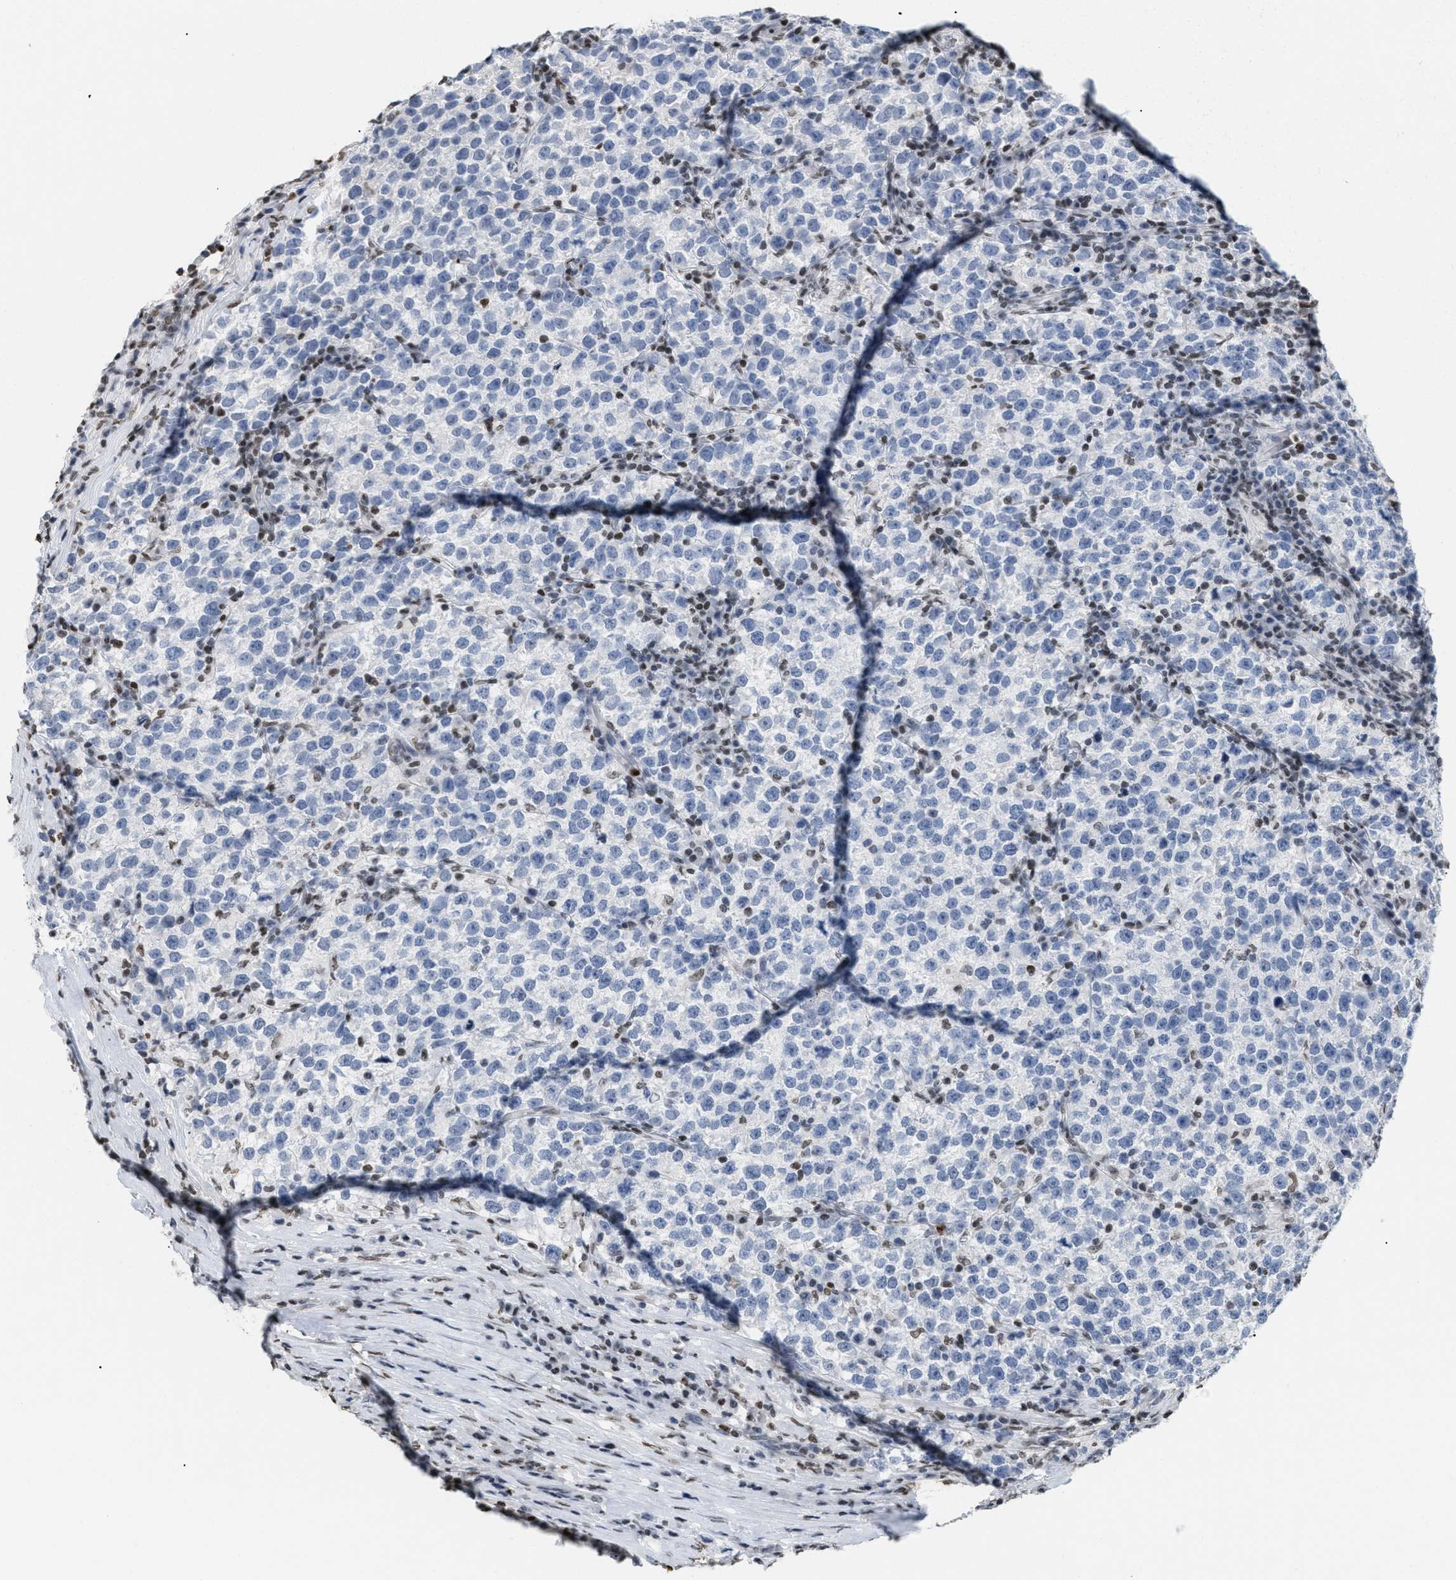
{"staining": {"intensity": "negative", "quantity": "none", "location": "none"}, "tissue": "testis cancer", "cell_type": "Tumor cells", "image_type": "cancer", "snomed": [{"axis": "morphology", "description": "Normal tissue, NOS"}, {"axis": "morphology", "description": "Seminoma, NOS"}, {"axis": "topography", "description": "Testis"}], "caption": "A photomicrograph of testis cancer stained for a protein reveals no brown staining in tumor cells.", "gene": "HMGN2", "patient": {"sex": "male", "age": 43}}